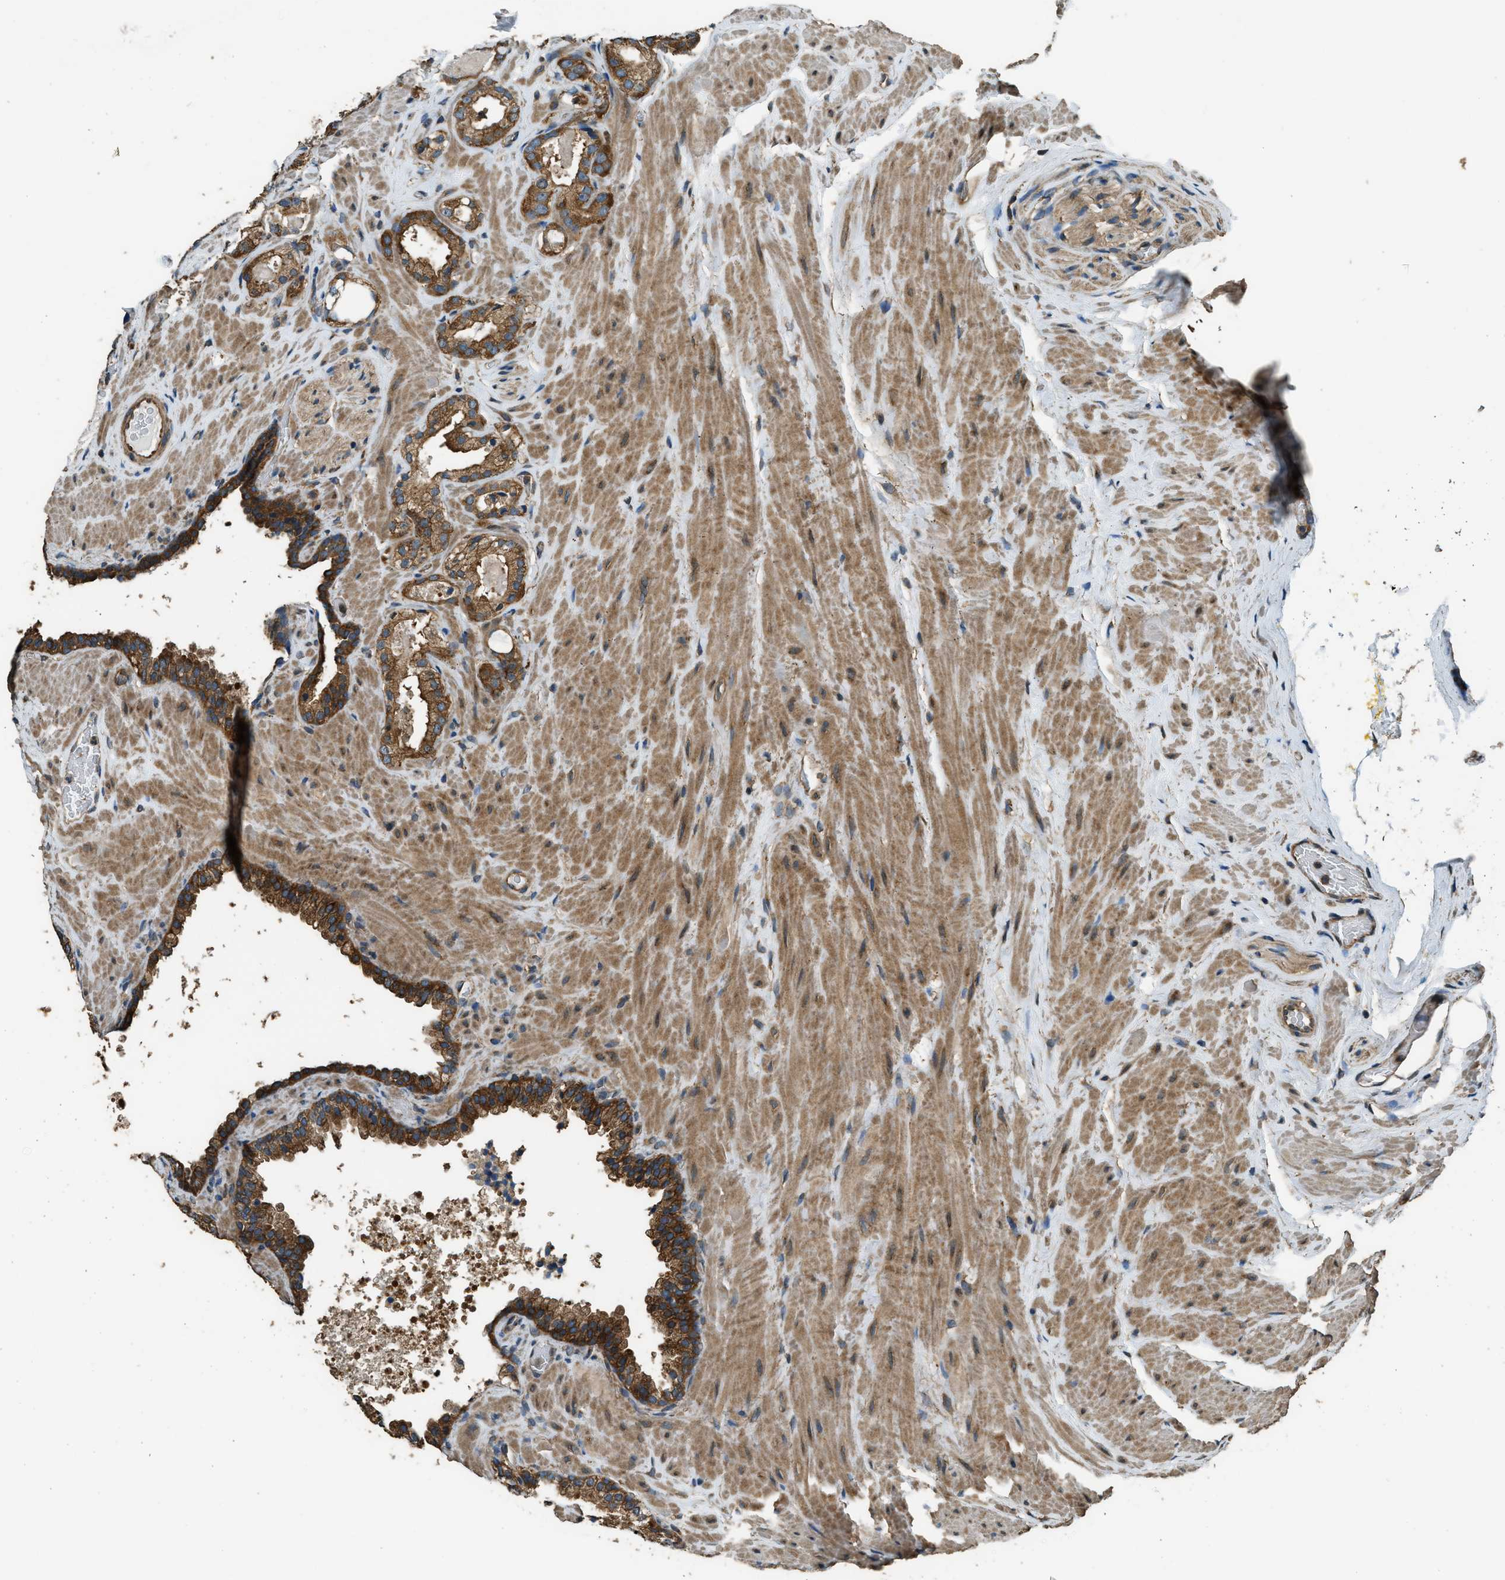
{"staining": {"intensity": "moderate", "quantity": ">75%", "location": "cytoplasmic/membranous"}, "tissue": "prostate cancer", "cell_type": "Tumor cells", "image_type": "cancer", "snomed": [{"axis": "morphology", "description": "Adenocarcinoma, High grade"}, {"axis": "topography", "description": "Prostate"}], "caption": "Immunohistochemistry (IHC) staining of prostate cancer, which demonstrates medium levels of moderate cytoplasmic/membranous positivity in approximately >75% of tumor cells indicating moderate cytoplasmic/membranous protein positivity. The staining was performed using DAB (3,3'-diaminobenzidine) (brown) for protein detection and nuclei were counterstained in hematoxylin (blue).", "gene": "MARS1", "patient": {"sex": "male", "age": 64}}